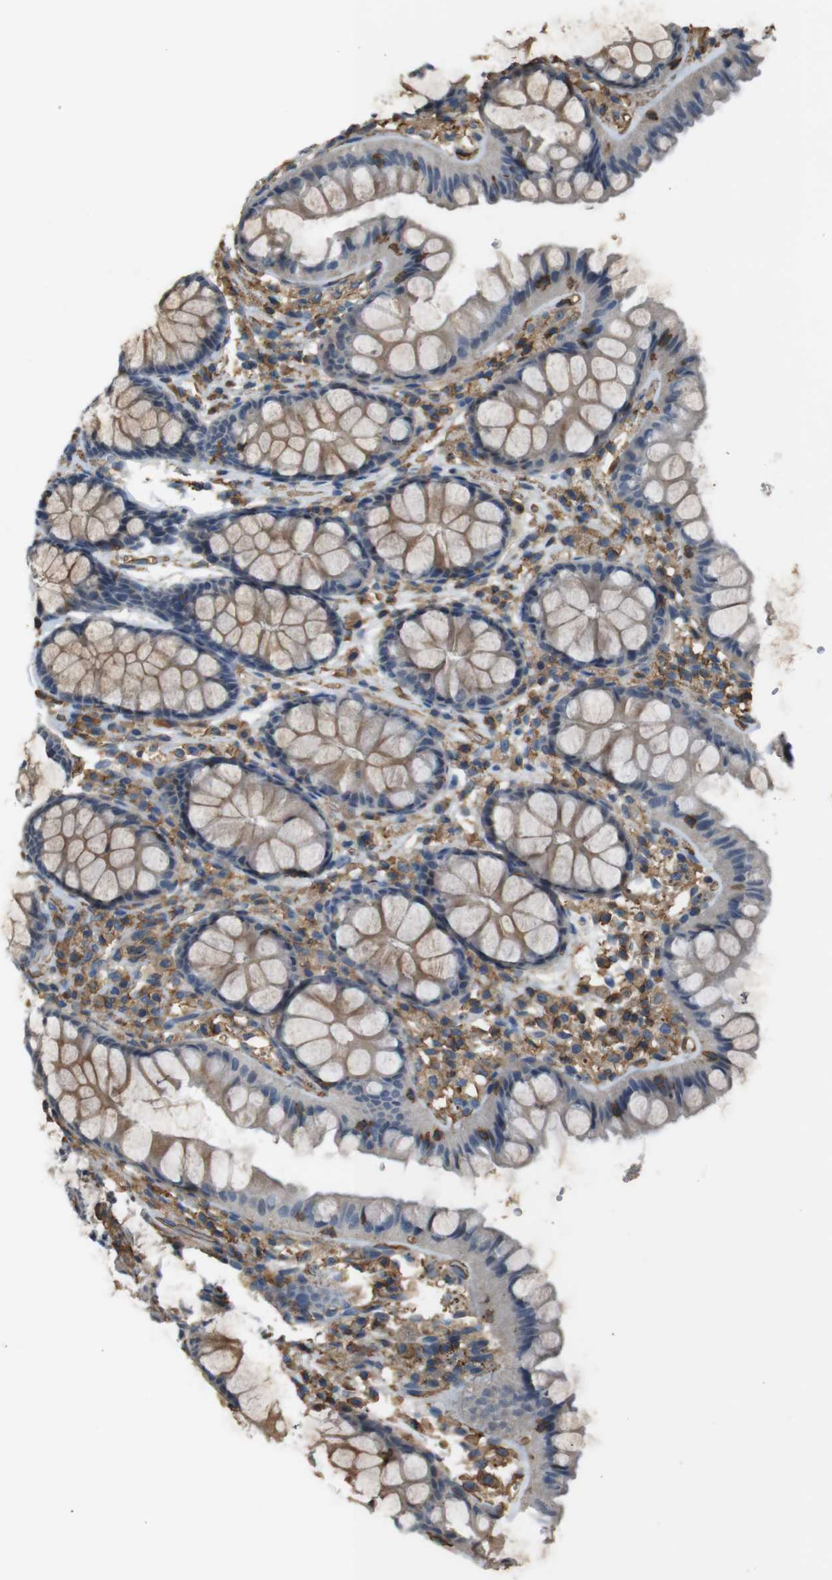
{"staining": {"intensity": "moderate", "quantity": ">75%", "location": "cytoplasmic/membranous"}, "tissue": "colon", "cell_type": "Endothelial cells", "image_type": "normal", "snomed": [{"axis": "morphology", "description": "Normal tissue, NOS"}, {"axis": "topography", "description": "Colon"}], "caption": "This is a histology image of immunohistochemistry (IHC) staining of unremarkable colon, which shows moderate expression in the cytoplasmic/membranous of endothelial cells.", "gene": "FCAR", "patient": {"sex": "female", "age": 55}}